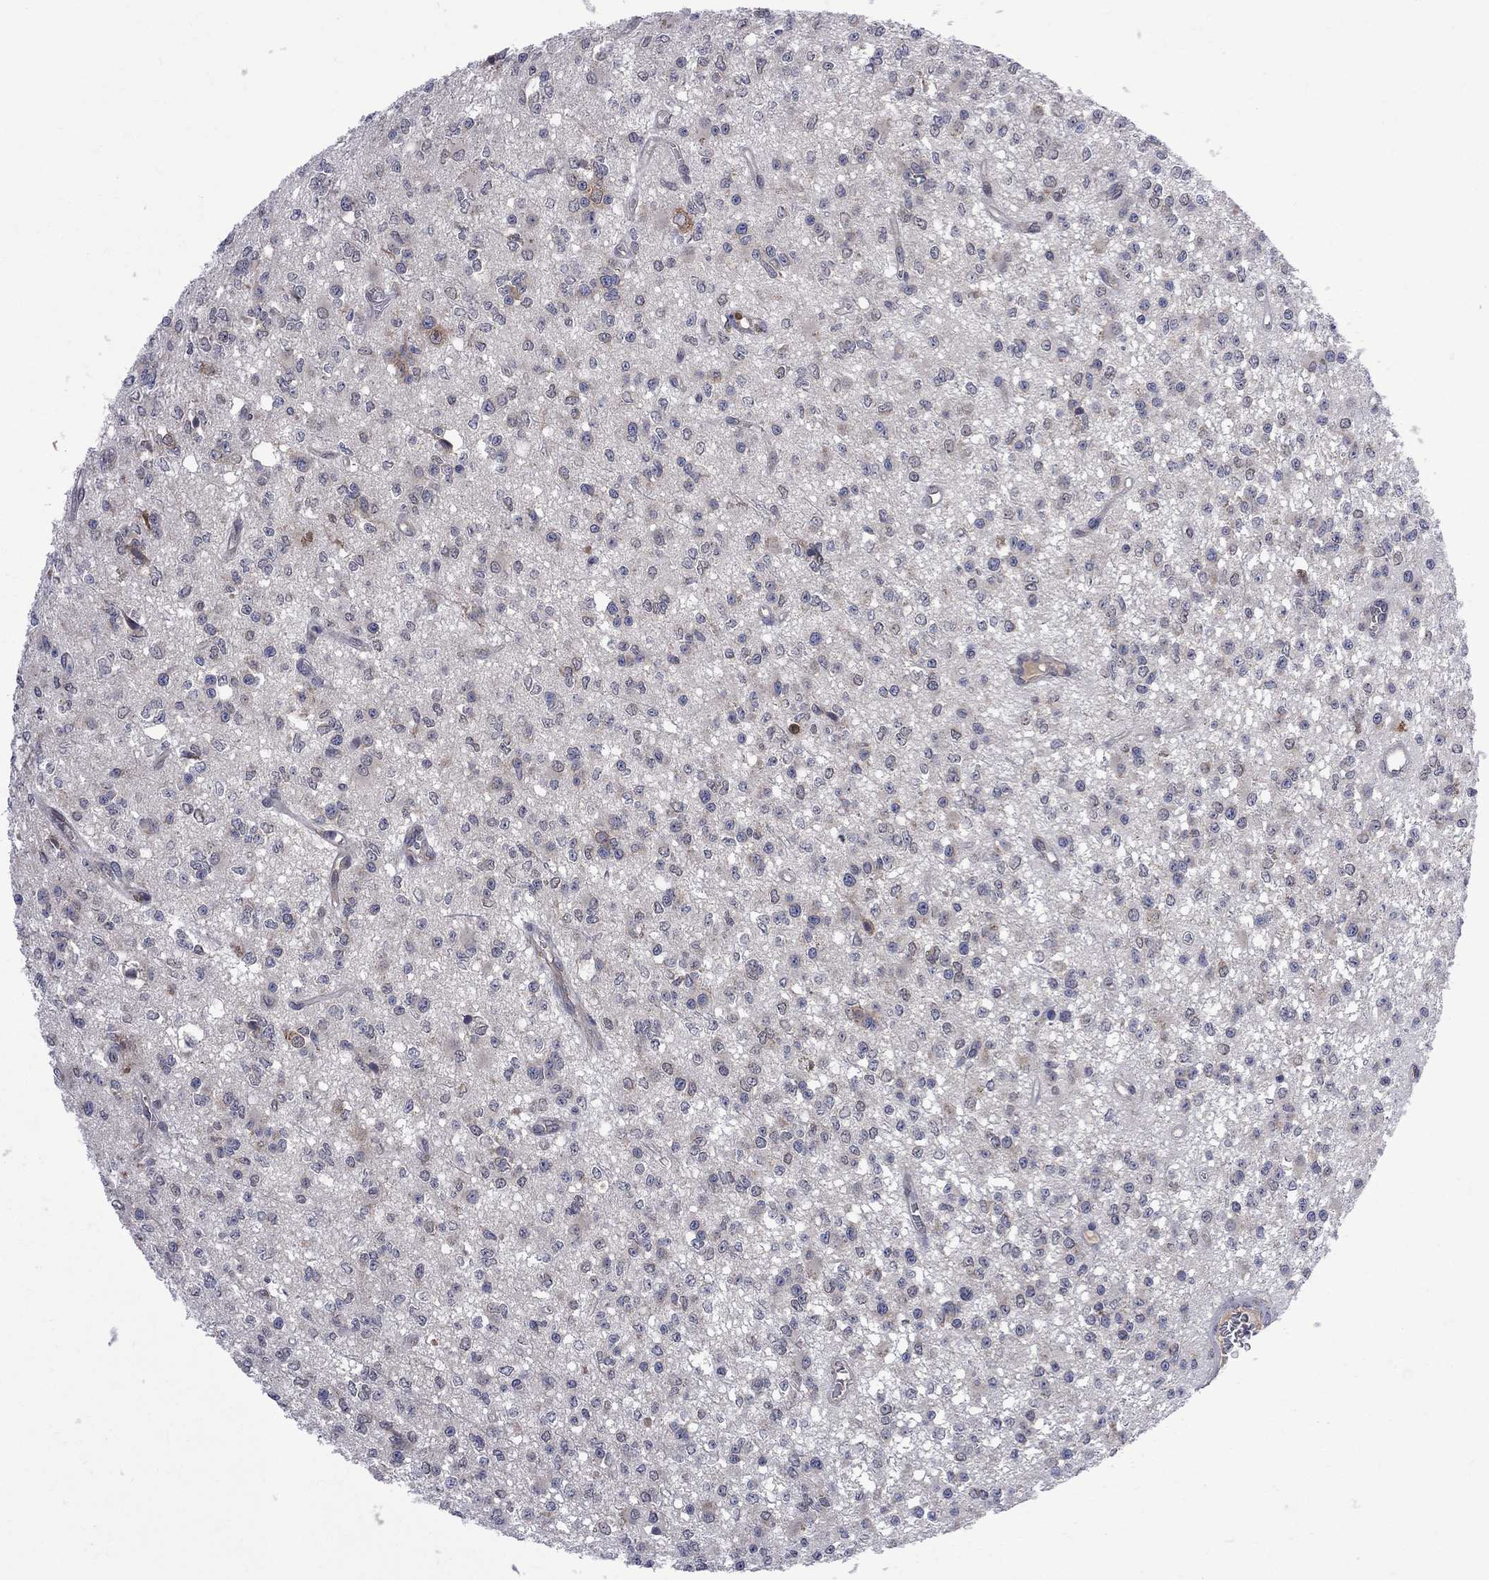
{"staining": {"intensity": "negative", "quantity": "none", "location": "none"}, "tissue": "glioma", "cell_type": "Tumor cells", "image_type": "cancer", "snomed": [{"axis": "morphology", "description": "Glioma, malignant, Low grade"}, {"axis": "topography", "description": "Brain"}], "caption": "This is a image of immunohistochemistry staining of malignant low-grade glioma, which shows no expression in tumor cells. Nuclei are stained in blue.", "gene": "CNOT11", "patient": {"sex": "female", "age": 45}}